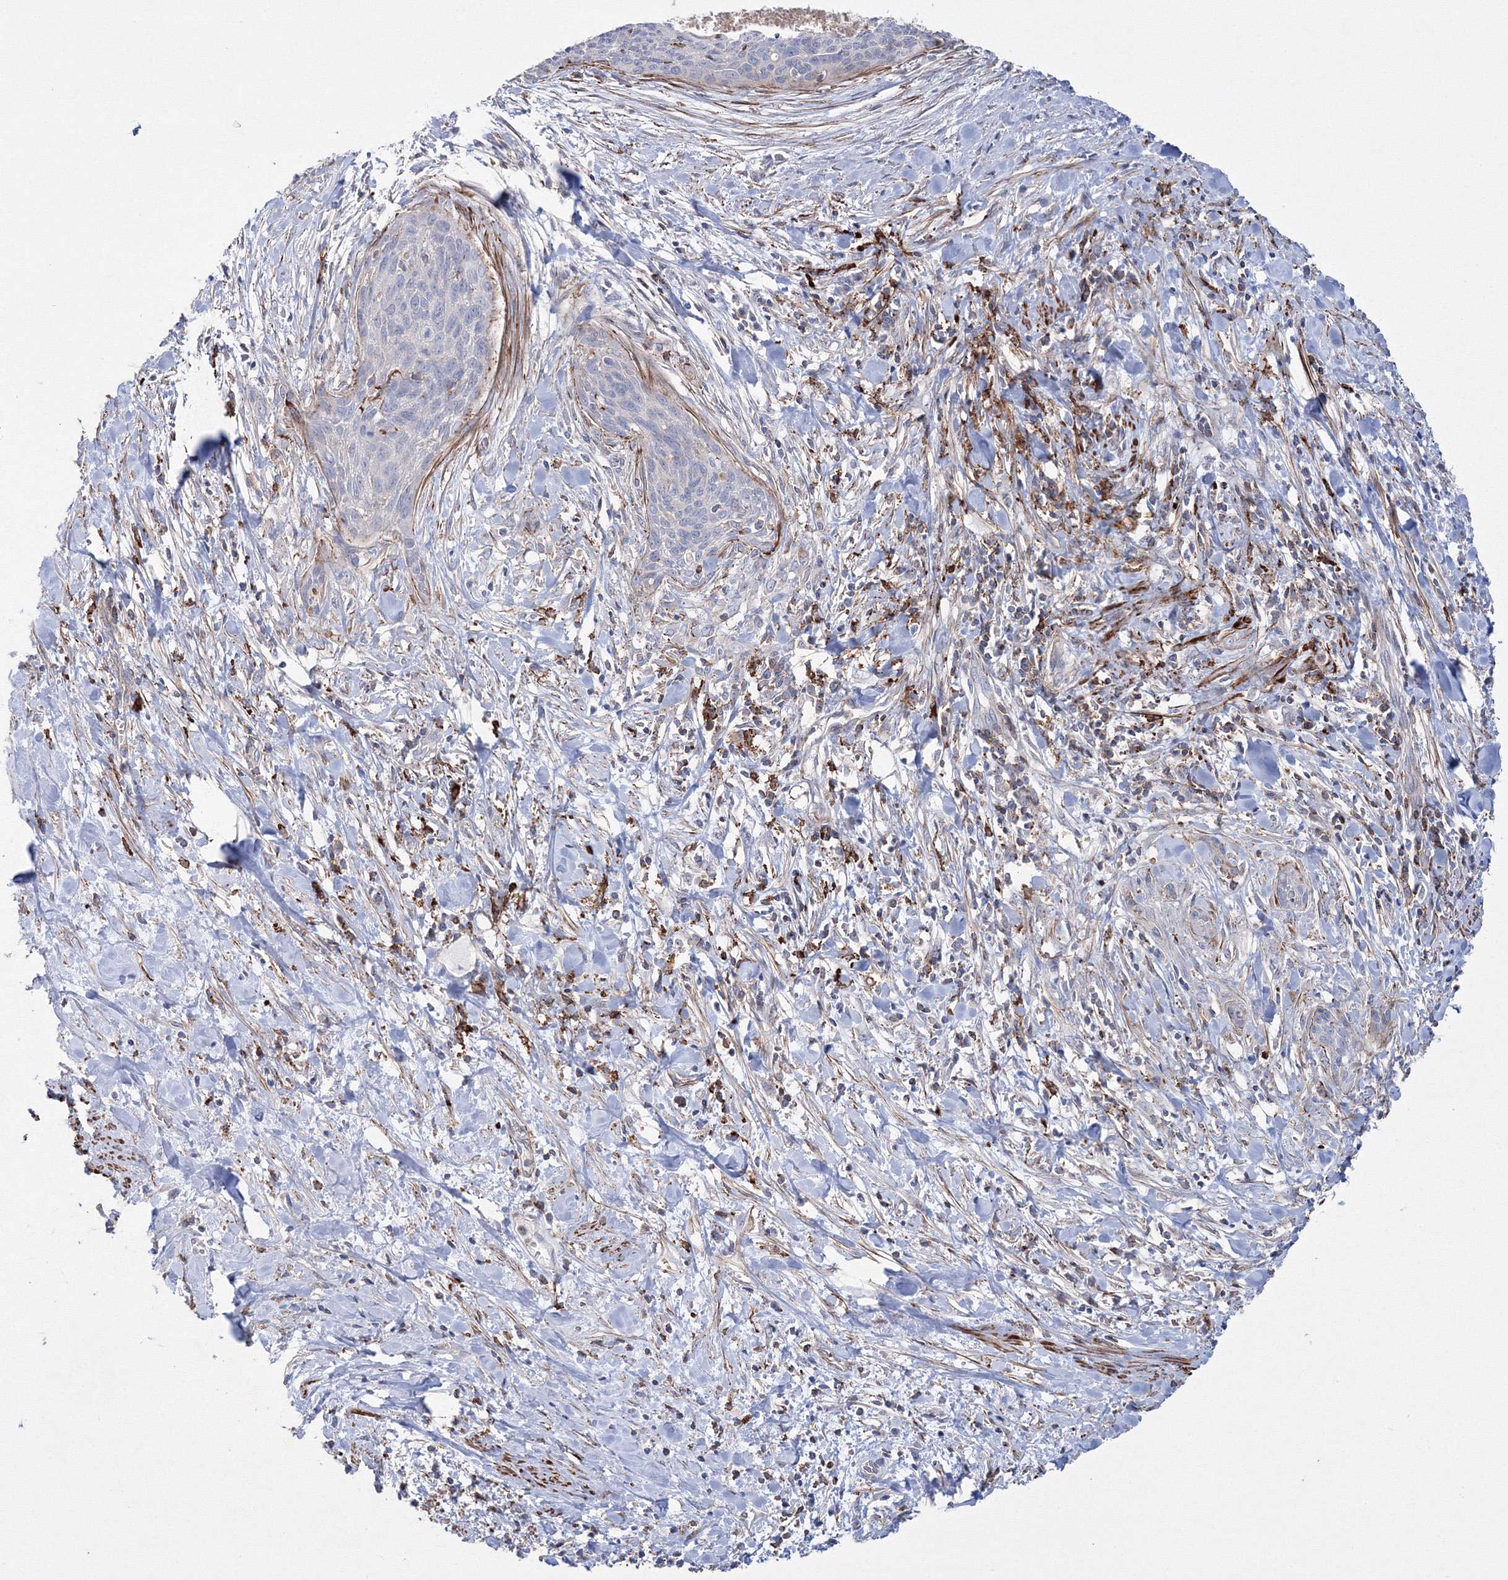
{"staining": {"intensity": "negative", "quantity": "none", "location": "none"}, "tissue": "cervical cancer", "cell_type": "Tumor cells", "image_type": "cancer", "snomed": [{"axis": "morphology", "description": "Squamous cell carcinoma, NOS"}, {"axis": "topography", "description": "Cervix"}], "caption": "Immunohistochemistry (IHC) of cervical cancer reveals no staining in tumor cells.", "gene": "GPR82", "patient": {"sex": "female", "age": 55}}